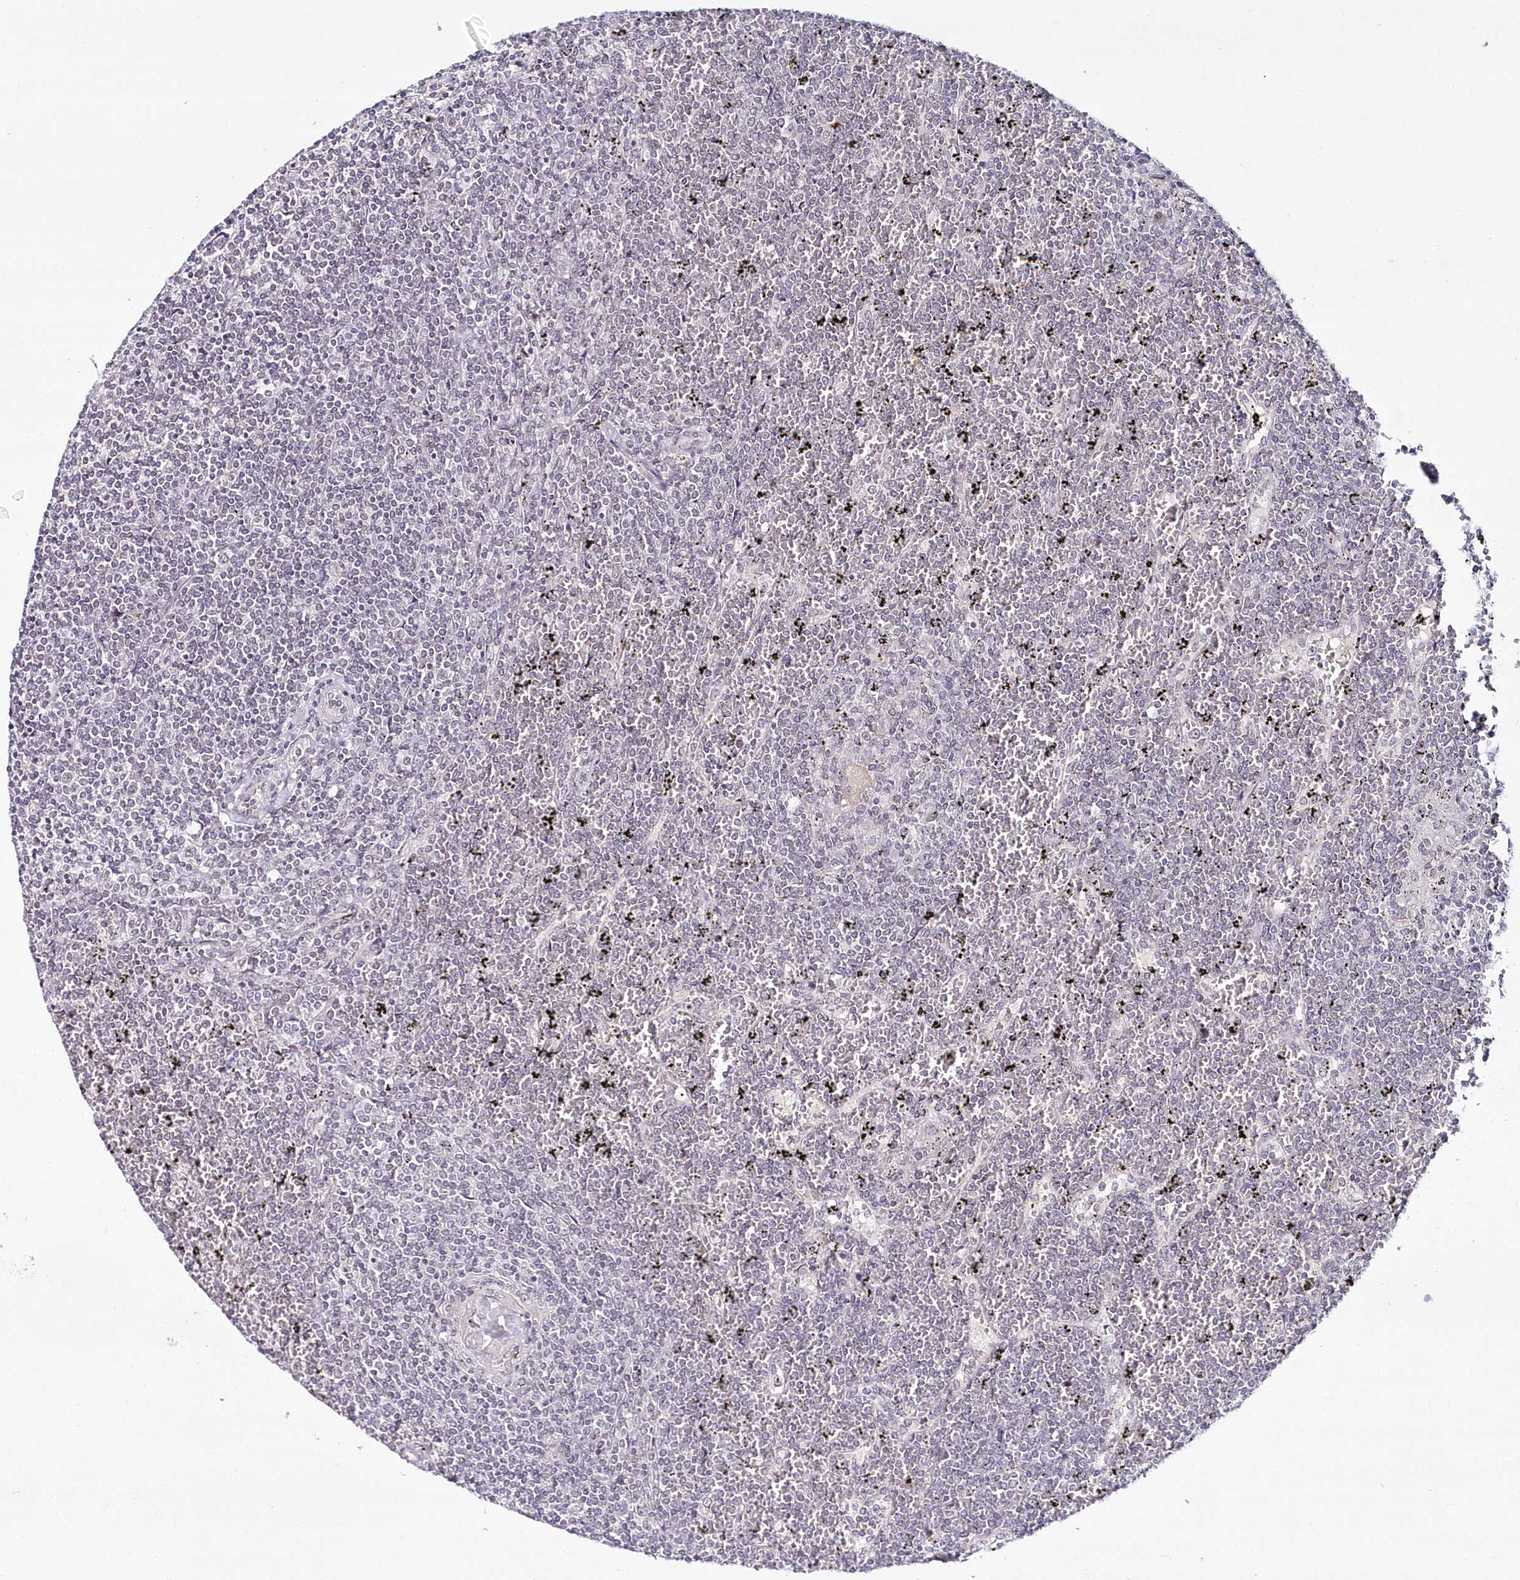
{"staining": {"intensity": "negative", "quantity": "none", "location": "none"}, "tissue": "lymphoma", "cell_type": "Tumor cells", "image_type": "cancer", "snomed": [{"axis": "morphology", "description": "Malignant lymphoma, non-Hodgkin's type, Low grade"}, {"axis": "topography", "description": "Spleen"}], "caption": "A high-resolution histopathology image shows immunohistochemistry staining of lymphoma, which shows no significant expression in tumor cells.", "gene": "HYCC2", "patient": {"sex": "female", "age": 19}}